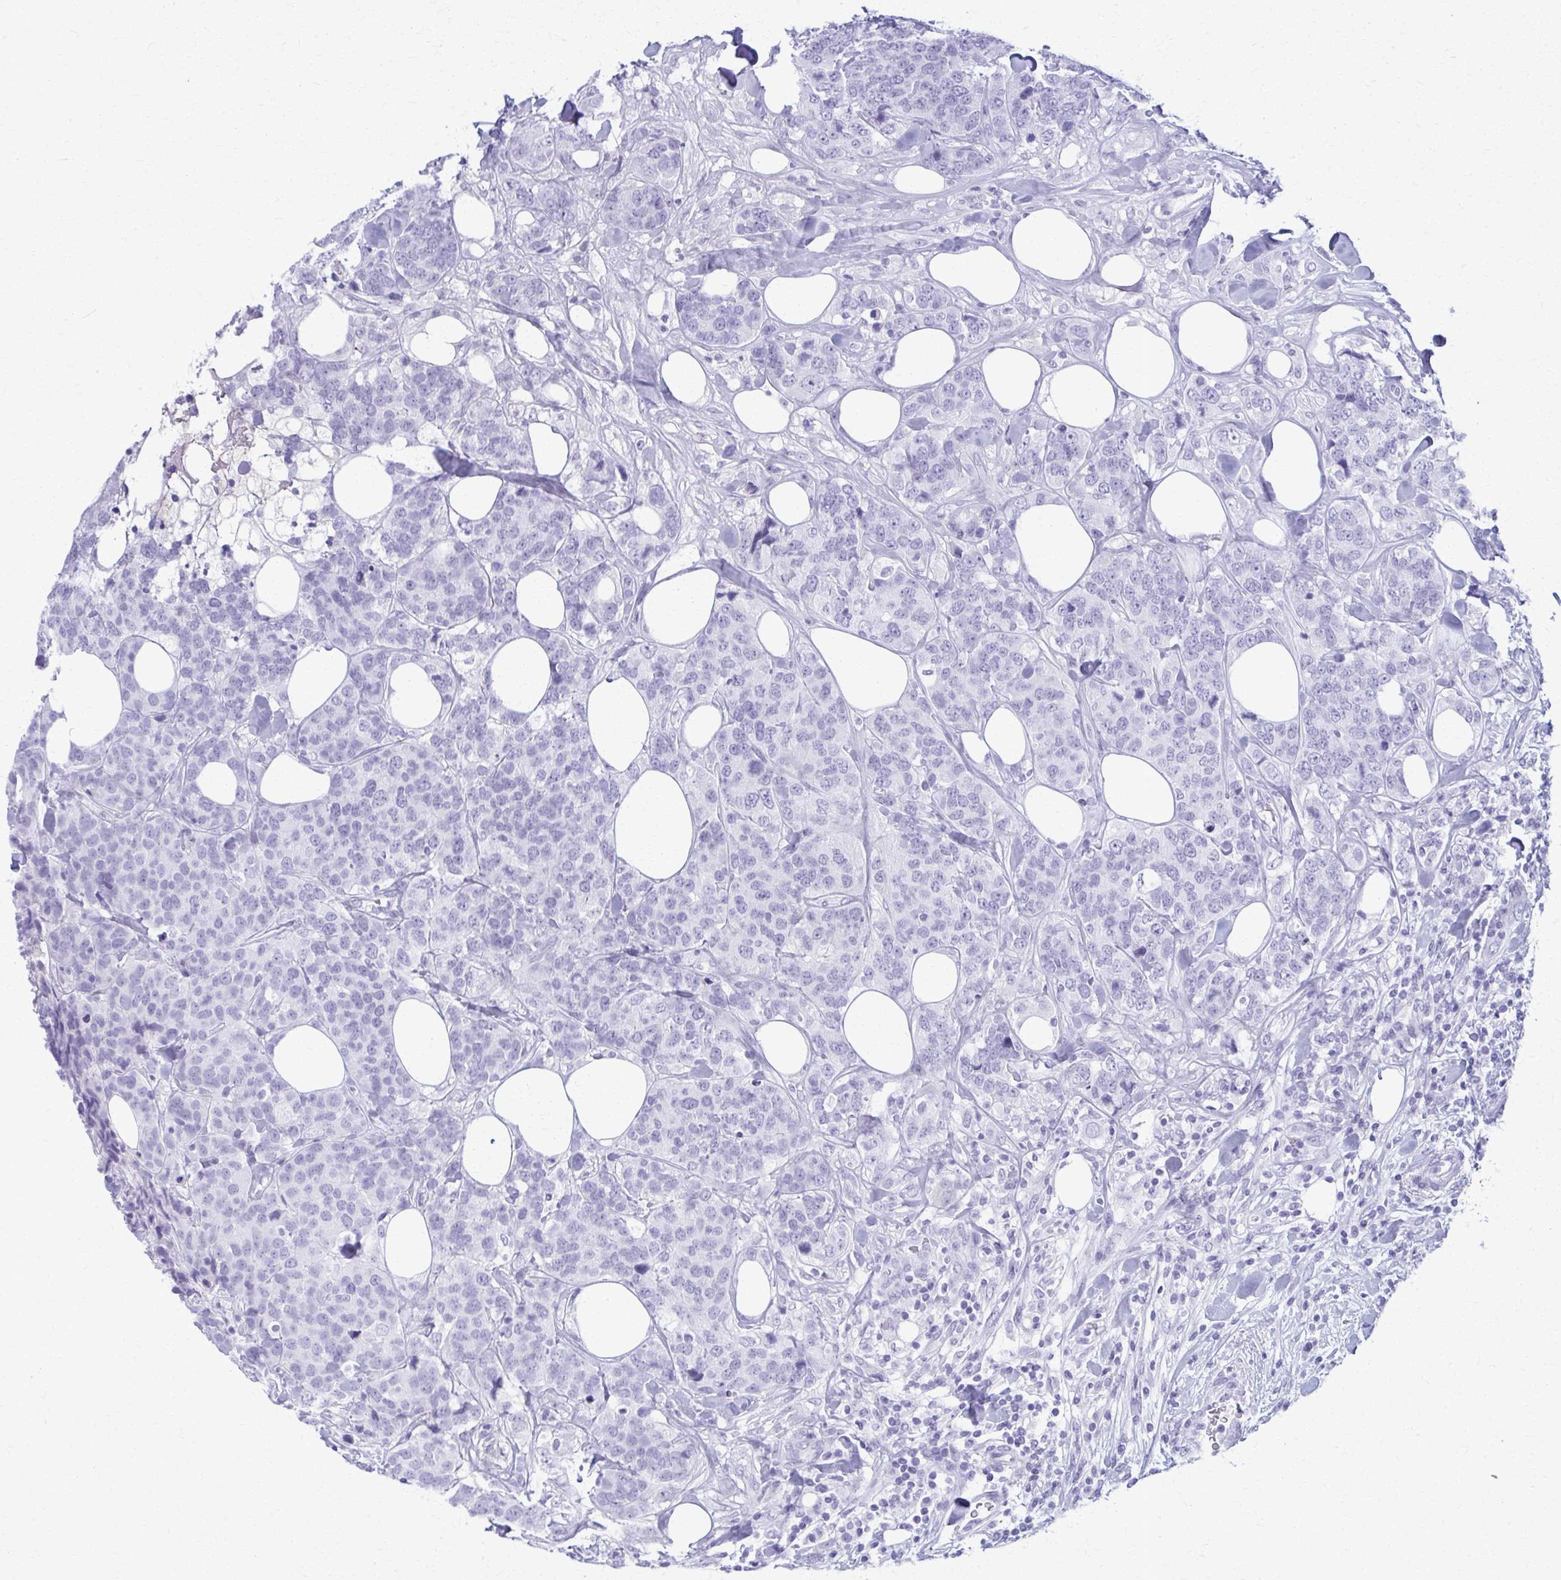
{"staining": {"intensity": "negative", "quantity": "none", "location": "none"}, "tissue": "breast cancer", "cell_type": "Tumor cells", "image_type": "cancer", "snomed": [{"axis": "morphology", "description": "Lobular carcinoma"}, {"axis": "topography", "description": "Breast"}], "caption": "Breast lobular carcinoma was stained to show a protein in brown. There is no significant positivity in tumor cells.", "gene": "ACSM2B", "patient": {"sex": "female", "age": 59}}